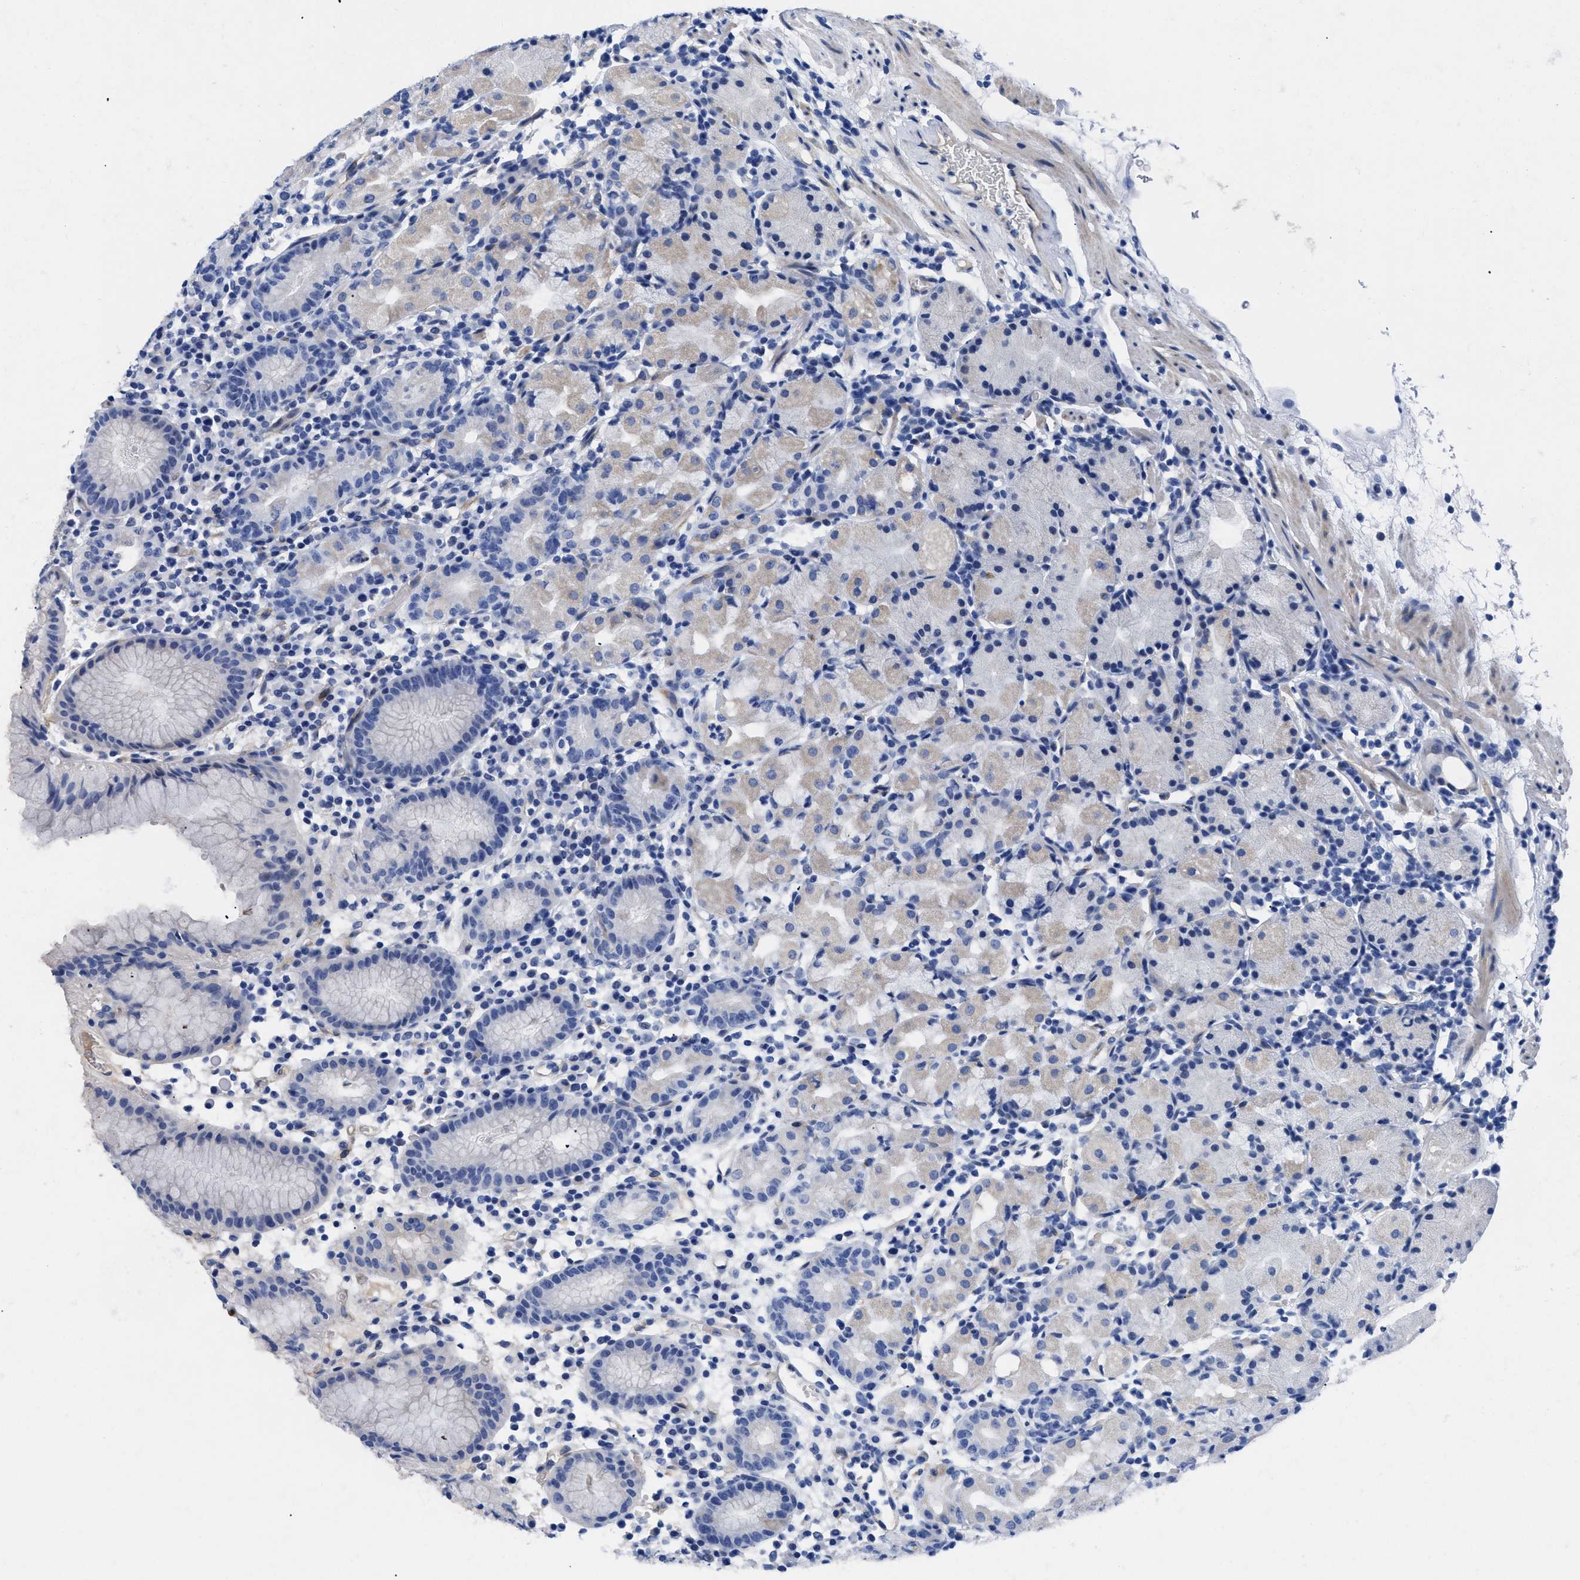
{"staining": {"intensity": "weak", "quantity": "<25%", "location": "cytoplasmic/membranous"}, "tissue": "stomach", "cell_type": "Glandular cells", "image_type": "normal", "snomed": [{"axis": "morphology", "description": "Normal tissue, NOS"}, {"axis": "topography", "description": "Stomach"}, {"axis": "topography", "description": "Stomach, lower"}], "caption": "An IHC histopathology image of normal stomach is shown. There is no staining in glandular cells of stomach. (Brightfield microscopy of DAB (3,3'-diaminobenzidine) IHC at high magnification).", "gene": "TMEM68", "patient": {"sex": "female", "age": 75}}